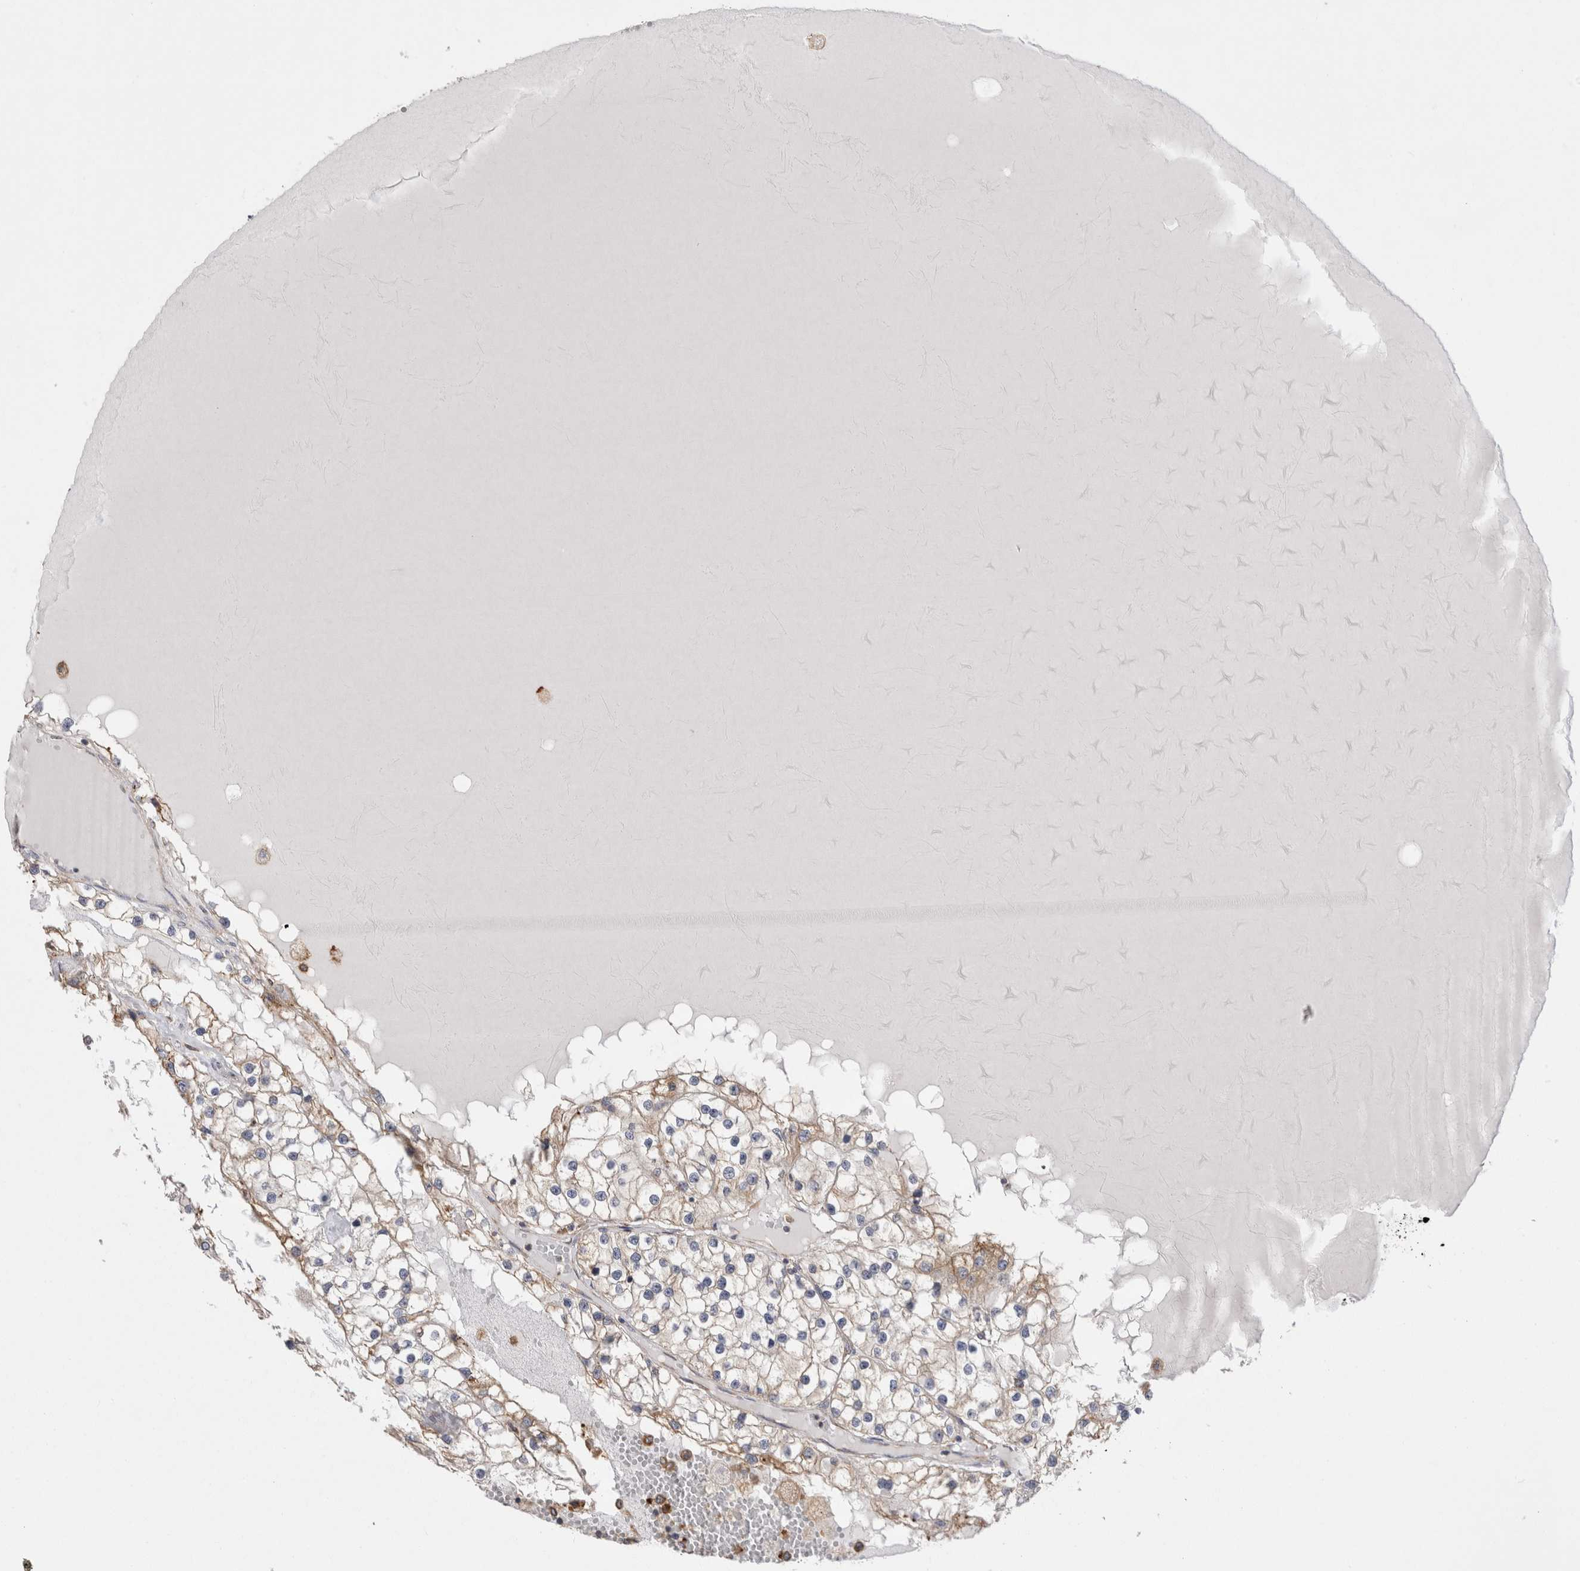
{"staining": {"intensity": "moderate", "quantity": ">75%", "location": "cytoplasmic/membranous"}, "tissue": "renal cancer", "cell_type": "Tumor cells", "image_type": "cancer", "snomed": [{"axis": "morphology", "description": "Adenocarcinoma, NOS"}, {"axis": "topography", "description": "Kidney"}], "caption": "There is medium levels of moderate cytoplasmic/membranous positivity in tumor cells of renal cancer, as demonstrated by immunohistochemical staining (brown color).", "gene": "RAB11FIP1", "patient": {"sex": "male", "age": 68}}